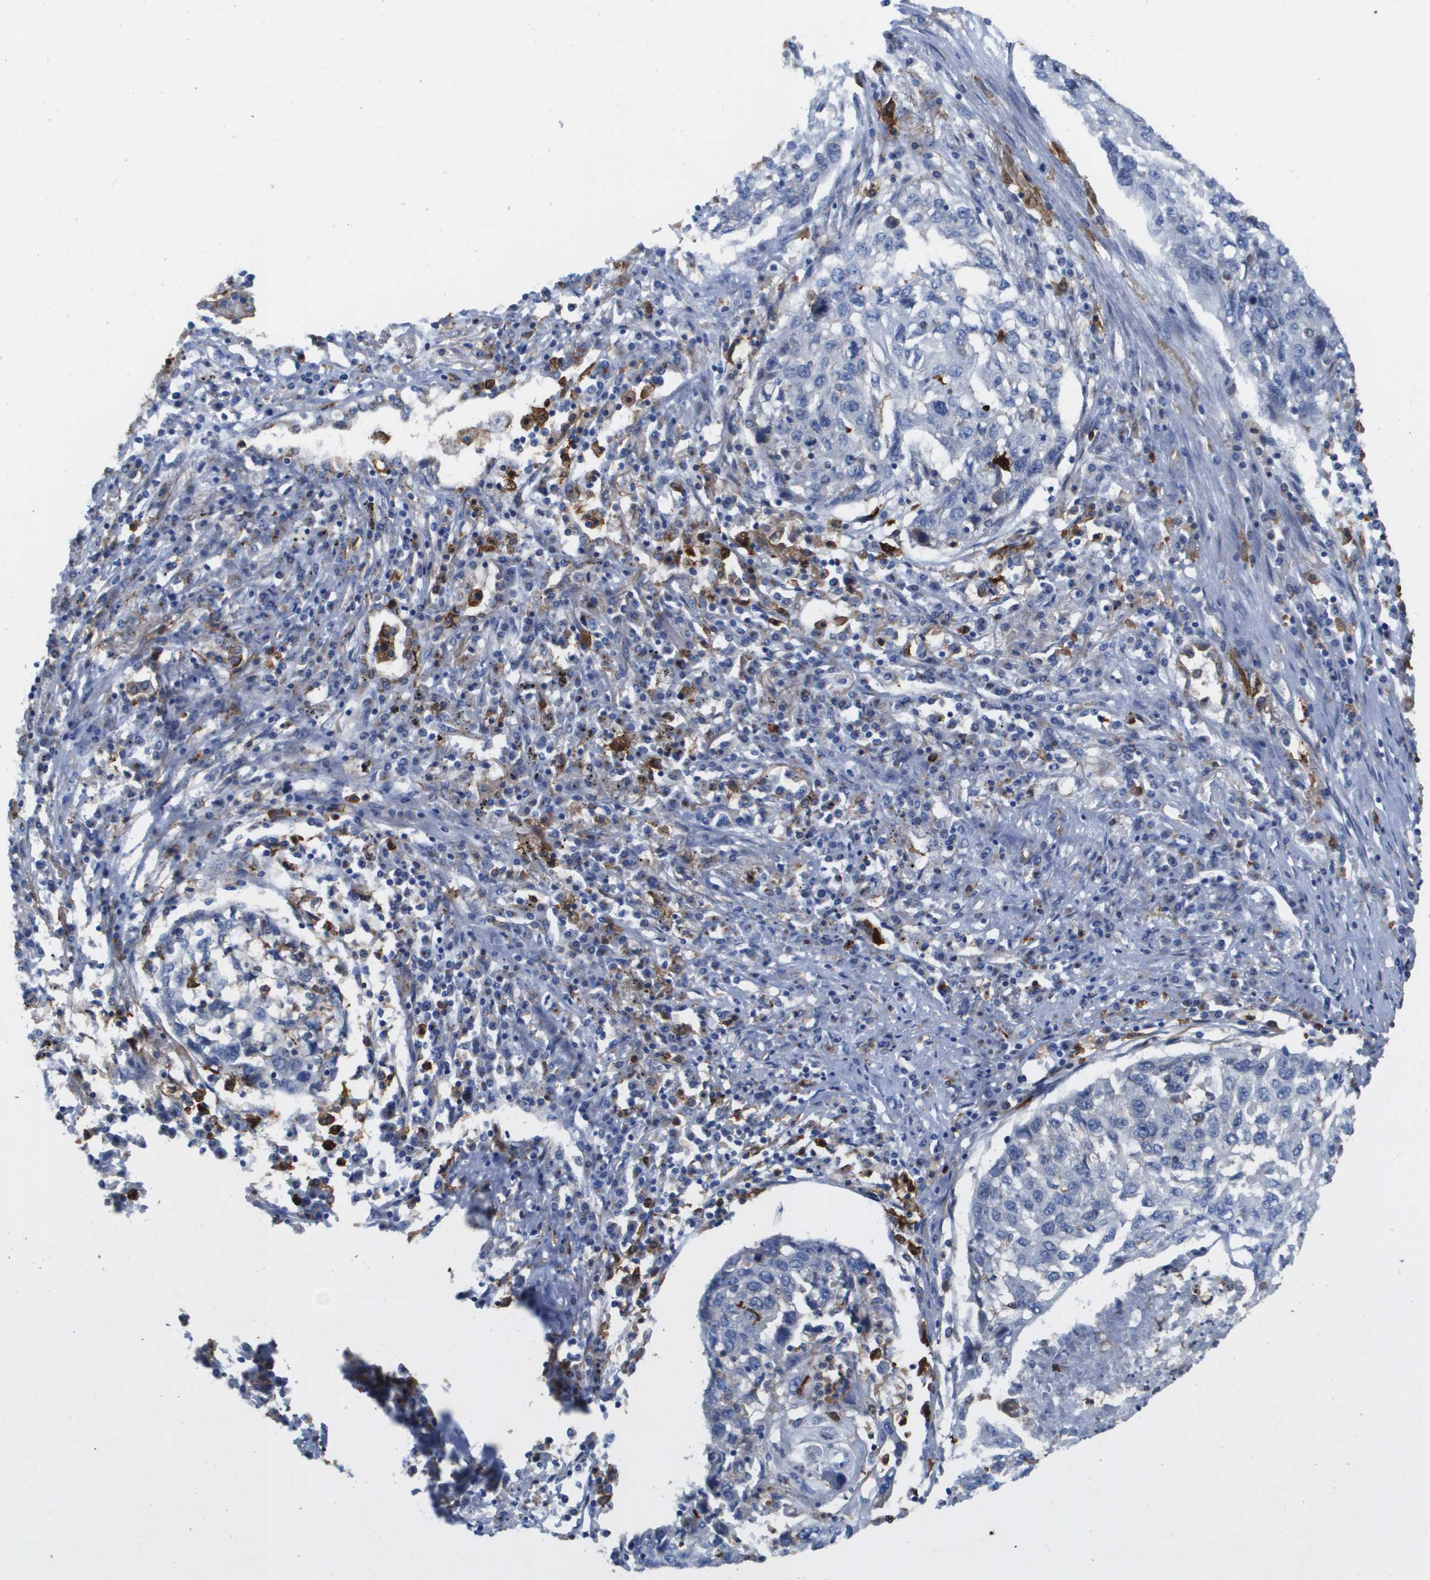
{"staining": {"intensity": "negative", "quantity": "none", "location": "none"}, "tissue": "lung cancer", "cell_type": "Tumor cells", "image_type": "cancer", "snomed": [{"axis": "morphology", "description": "Squamous cell carcinoma, NOS"}, {"axis": "topography", "description": "Lung"}], "caption": "Tumor cells are negative for protein expression in human lung squamous cell carcinoma.", "gene": "SLC37A2", "patient": {"sex": "female", "age": 63}}